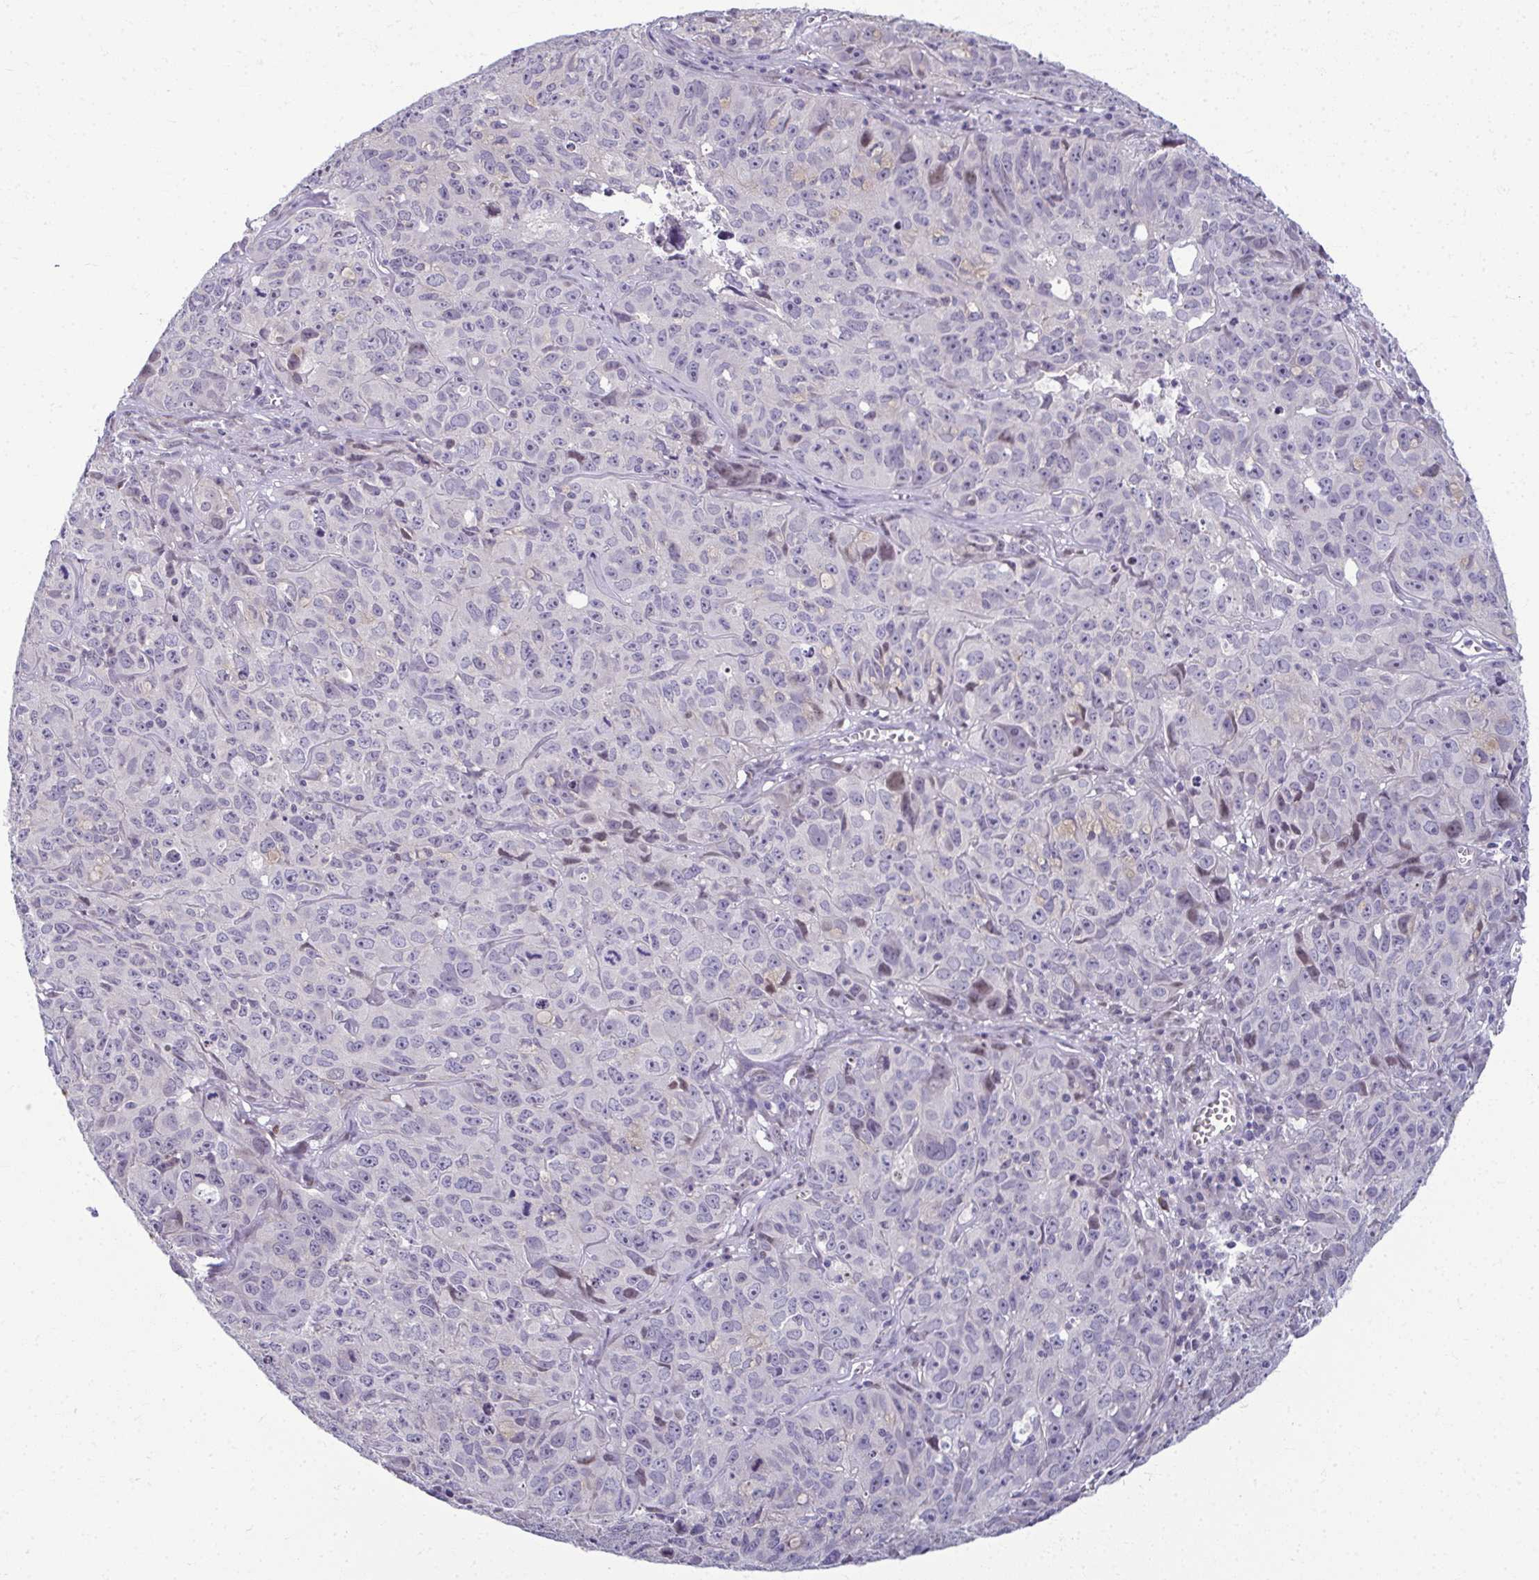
{"staining": {"intensity": "negative", "quantity": "none", "location": "none"}, "tissue": "cervical cancer", "cell_type": "Tumor cells", "image_type": "cancer", "snomed": [{"axis": "morphology", "description": "Squamous cell carcinoma, NOS"}, {"axis": "topography", "description": "Cervix"}], "caption": "IHC of human squamous cell carcinoma (cervical) shows no expression in tumor cells. (Immunohistochemistry, brightfield microscopy, high magnification).", "gene": "ODF1", "patient": {"sex": "female", "age": 28}}